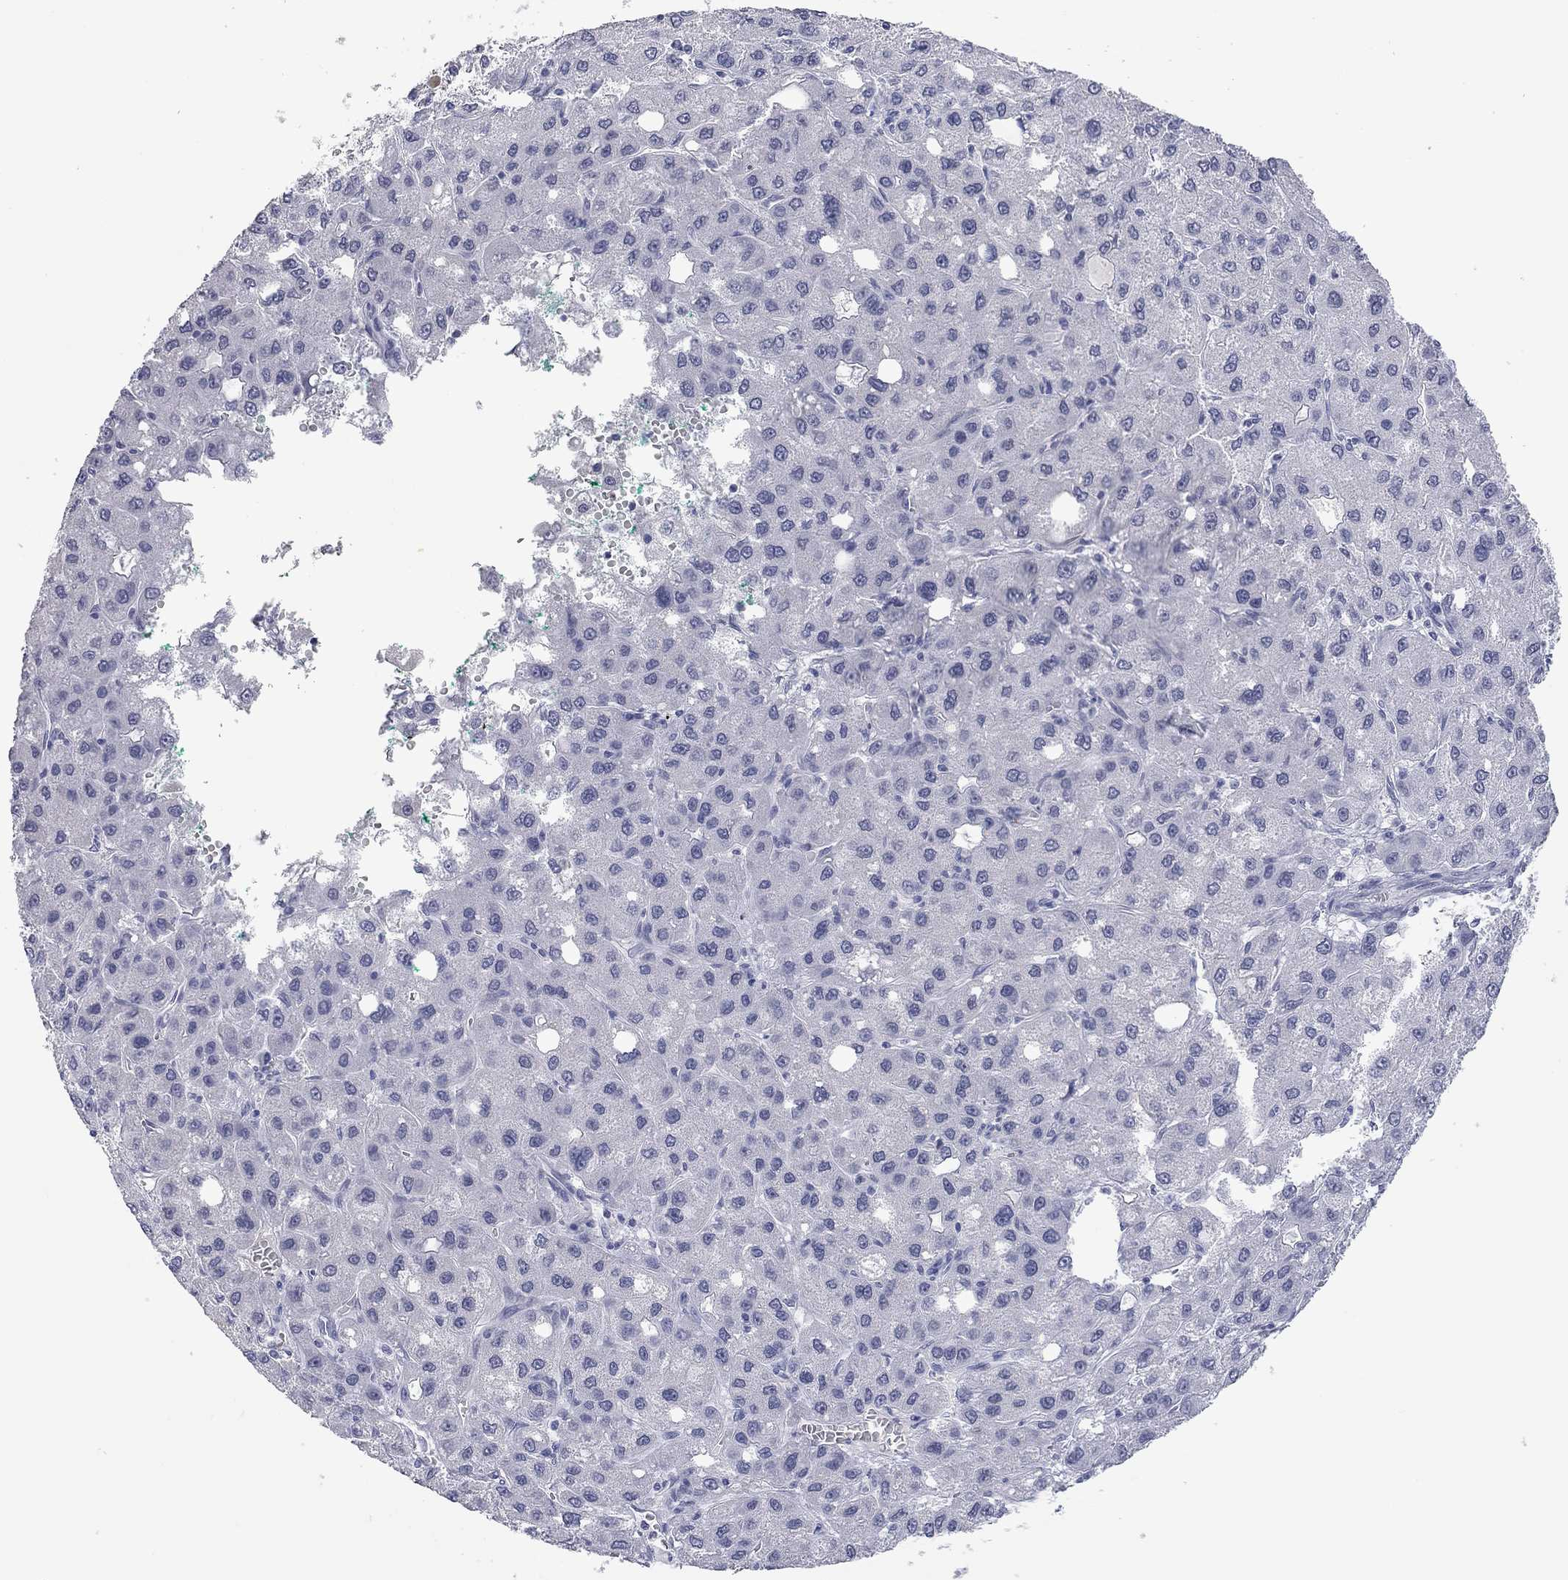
{"staining": {"intensity": "negative", "quantity": "none", "location": "none"}, "tissue": "liver cancer", "cell_type": "Tumor cells", "image_type": "cancer", "snomed": [{"axis": "morphology", "description": "Carcinoma, Hepatocellular, NOS"}, {"axis": "topography", "description": "Liver"}], "caption": "Immunohistochemistry (IHC) of liver cancer (hepatocellular carcinoma) displays no expression in tumor cells.", "gene": "AK8", "patient": {"sex": "male", "age": 73}}